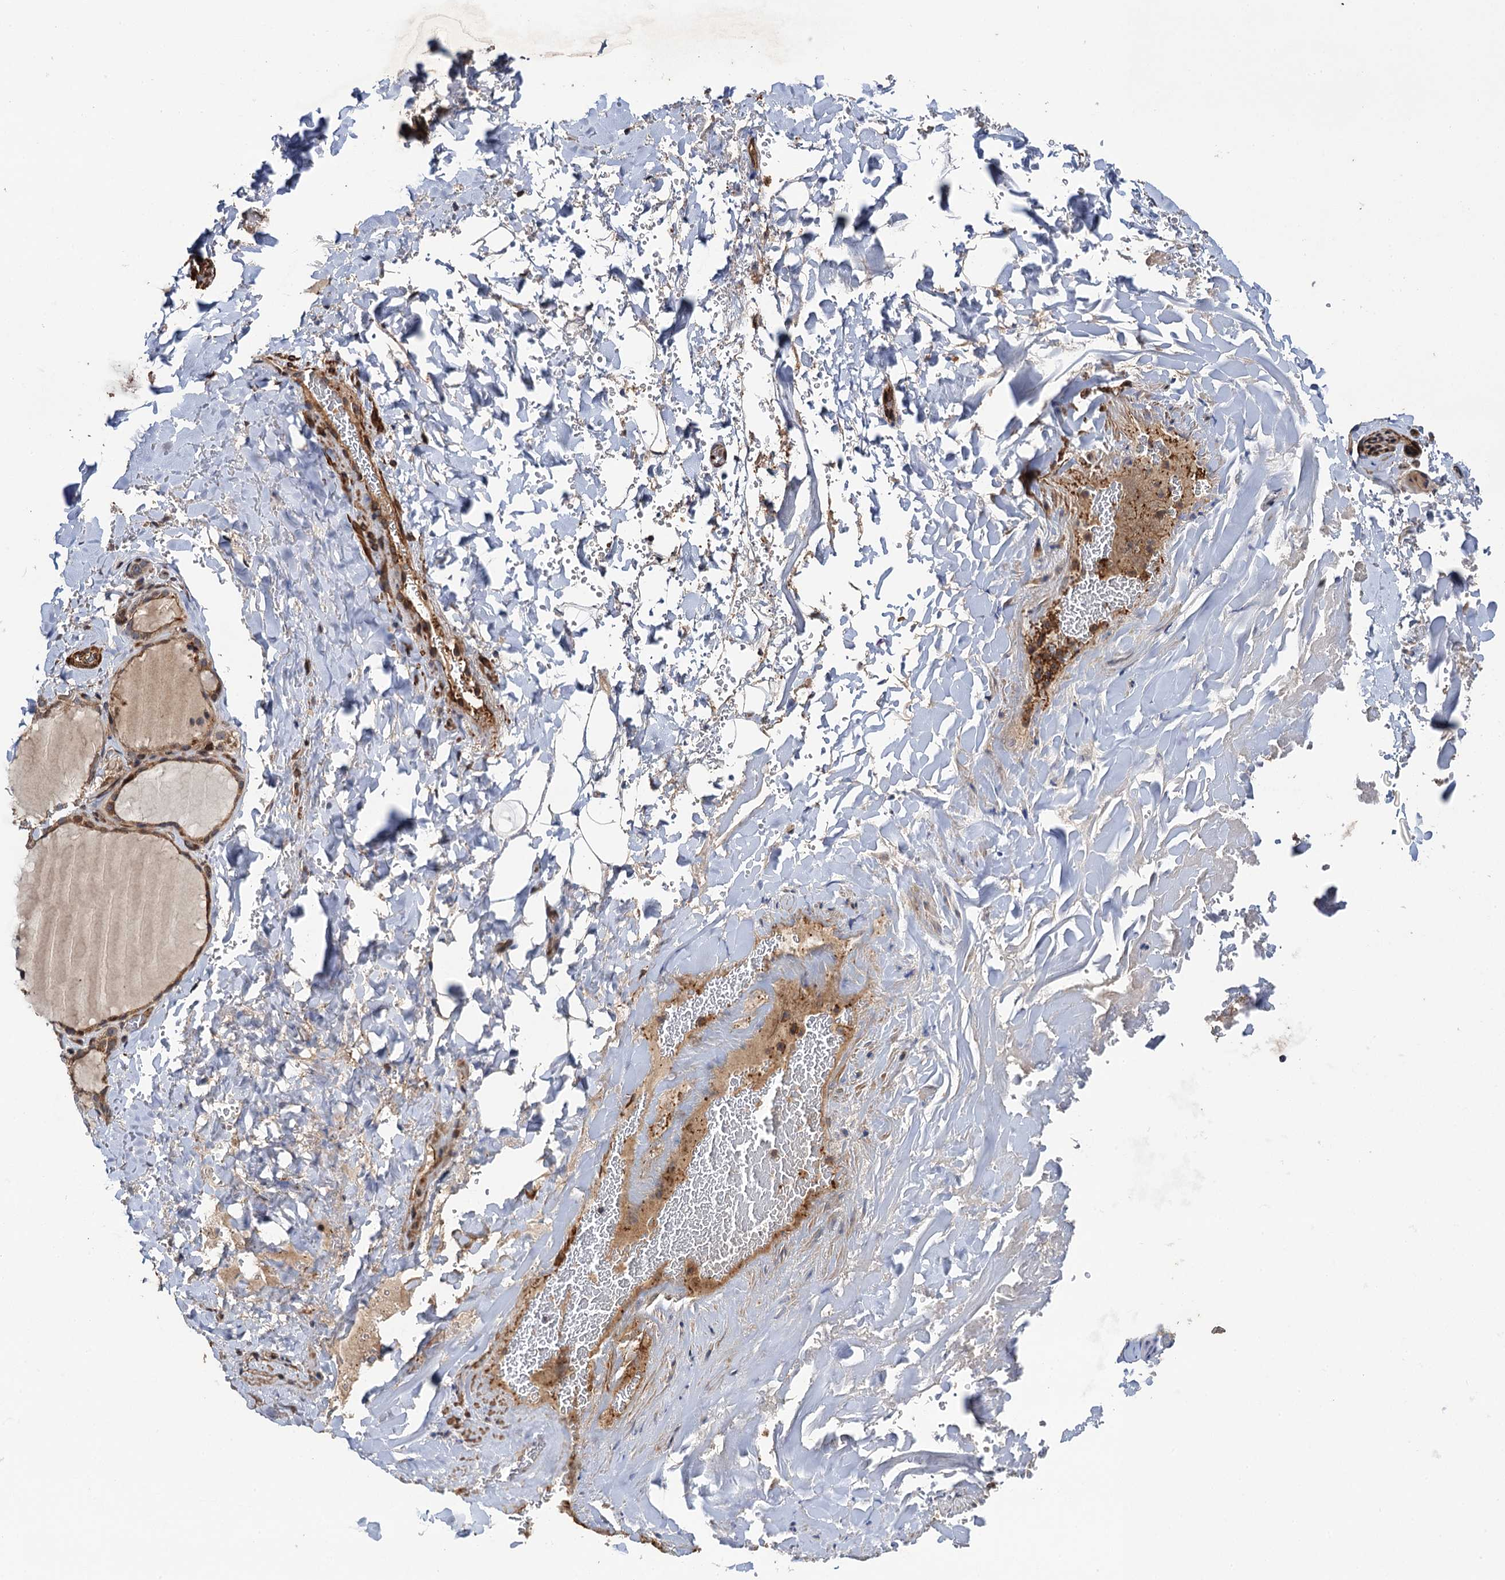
{"staining": {"intensity": "moderate", "quantity": ">75%", "location": "cytoplasmic/membranous"}, "tissue": "thyroid gland", "cell_type": "Glandular cells", "image_type": "normal", "snomed": [{"axis": "morphology", "description": "Normal tissue, NOS"}, {"axis": "topography", "description": "Thyroid gland"}], "caption": "Thyroid gland stained with DAB (3,3'-diaminobenzidine) immunohistochemistry (IHC) exhibits medium levels of moderate cytoplasmic/membranous positivity in approximately >75% of glandular cells.", "gene": "BORA", "patient": {"sex": "female", "age": 22}}